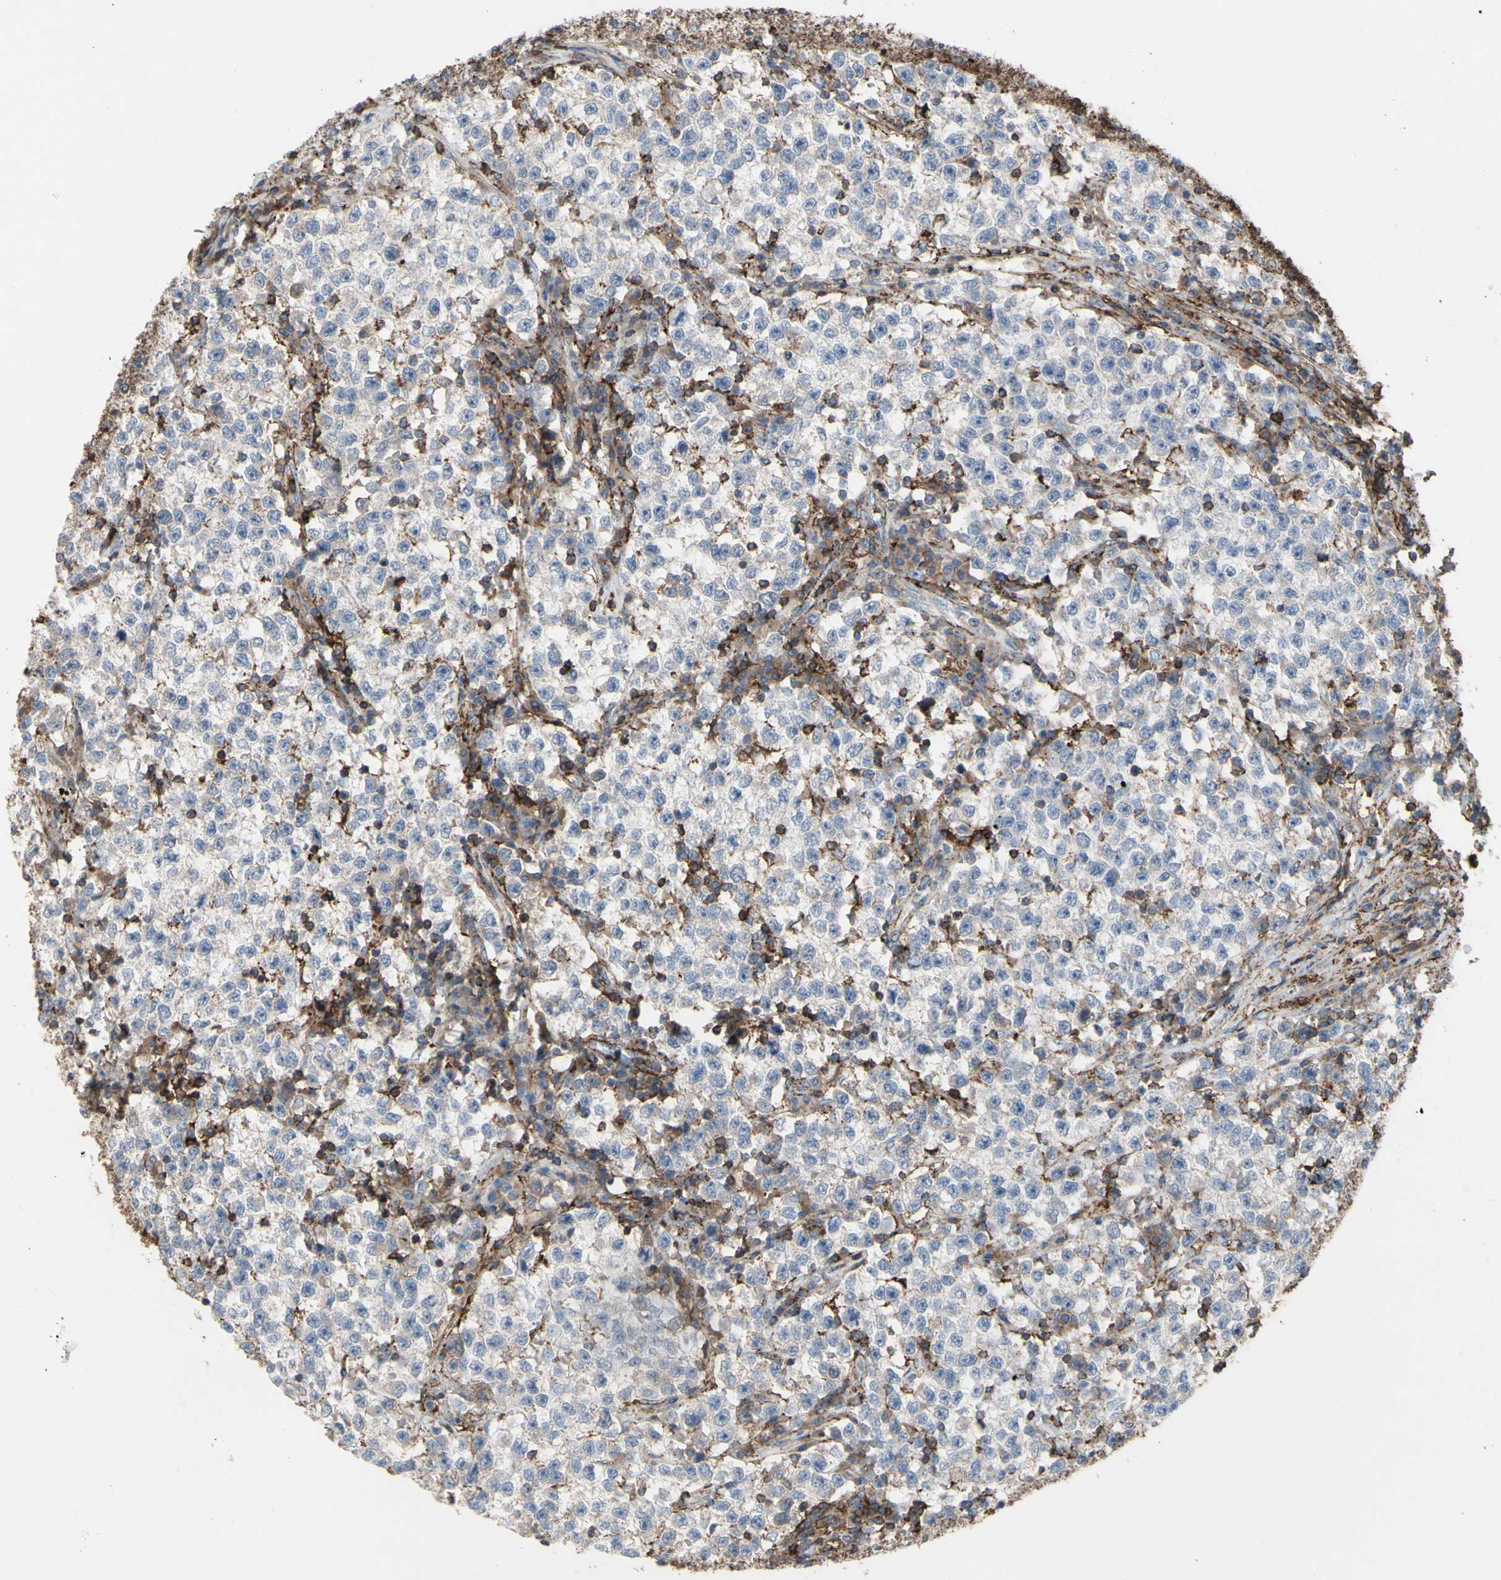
{"staining": {"intensity": "negative", "quantity": "none", "location": "none"}, "tissue": "testis cancer", "cell_type": "Tumor cells", "image_type": "cancer", "snomed": [{"axis": "morphology", "description": "Seminoma, NOS"}, {"axis": "topography", "description": "Testis"}], "caption": "Immunohistochemical staining of seminoma (testis) demonstrates no significant expression in tumor cells.", "gene": "ANXA6", "patient": {"sex": "male", "age": 22}}